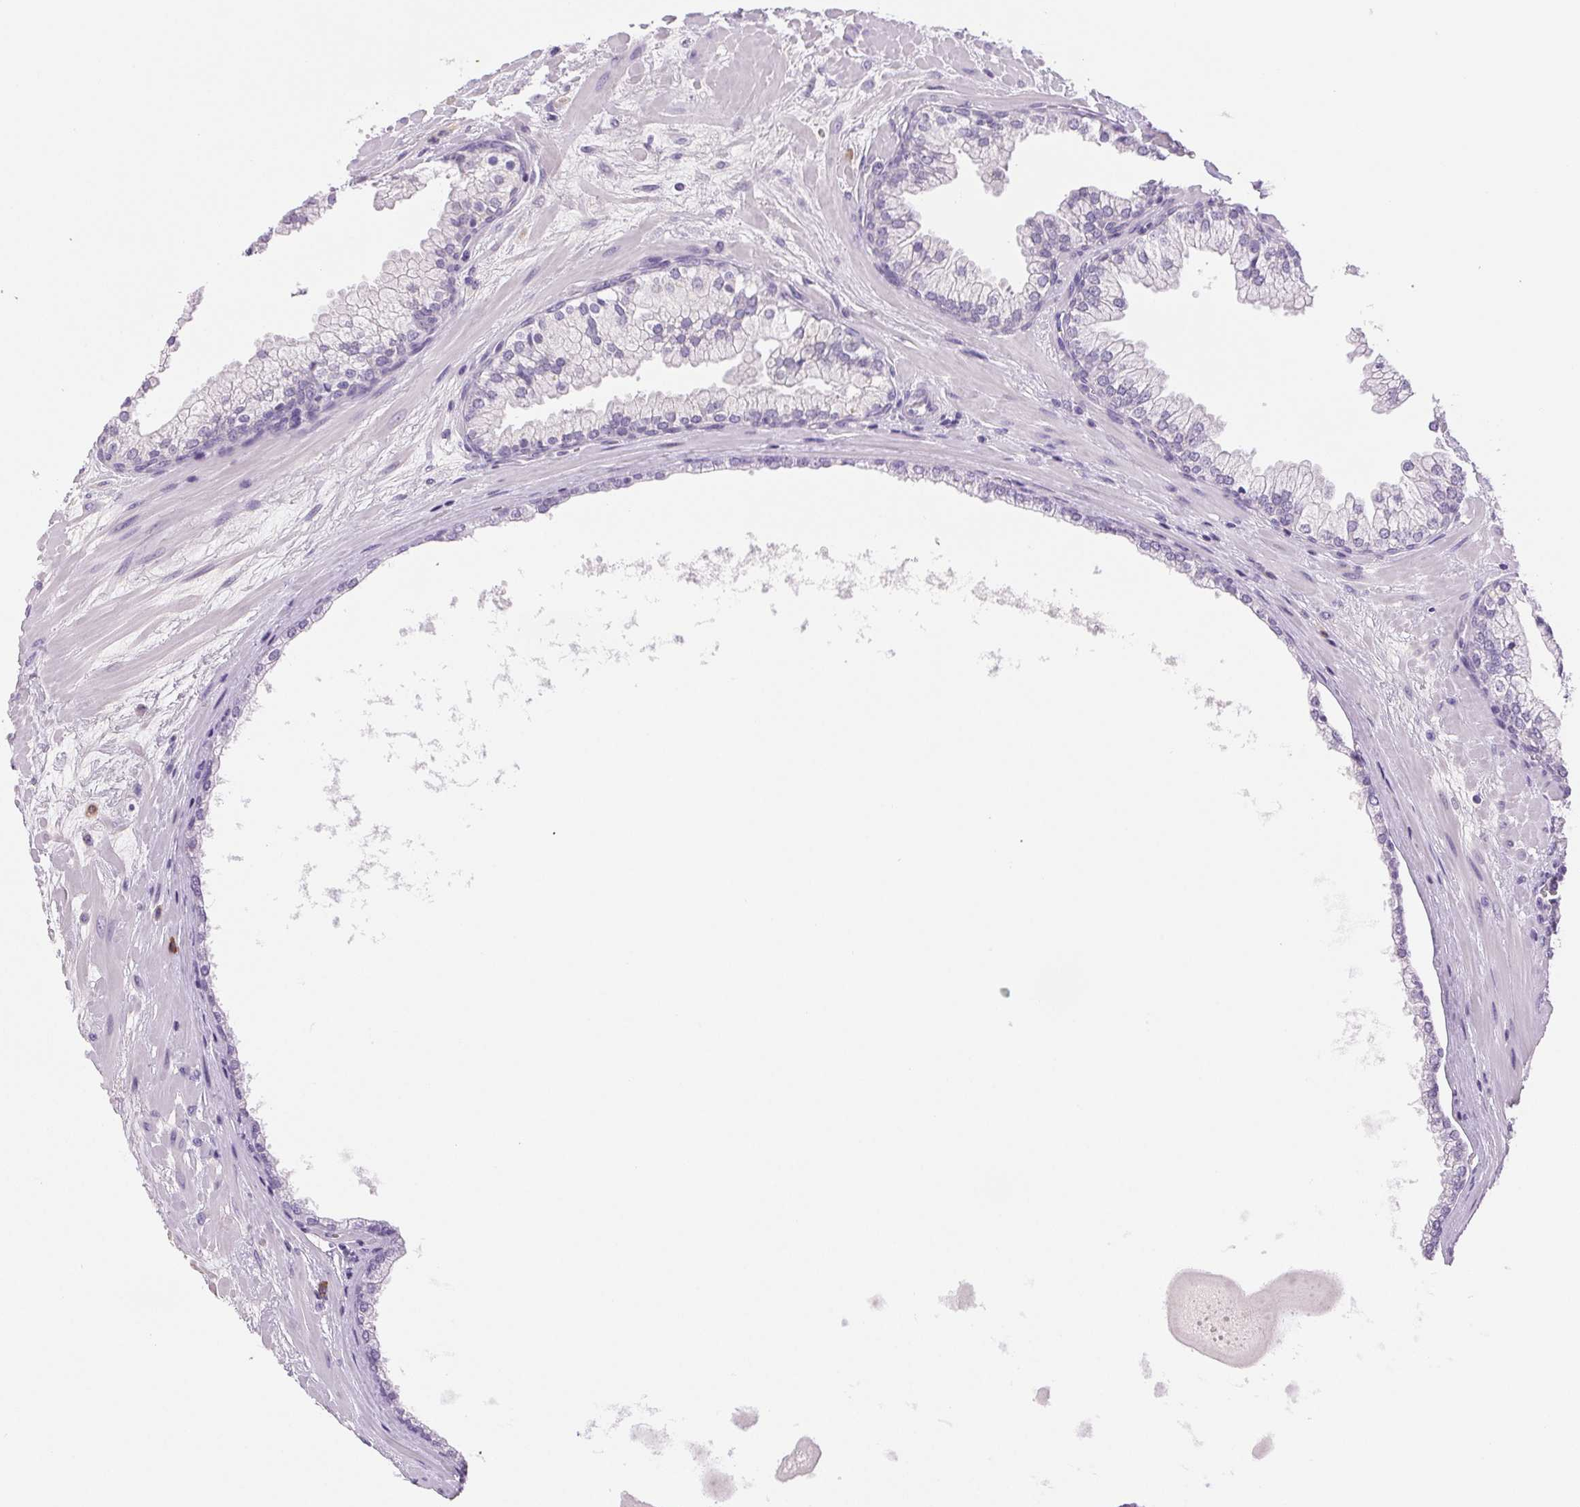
{"staining": {"intensity": "negative", "quantity": "none", "location": "none"}, "tissue": "prostate", "cell_type": "Glandular cells", "image_type": "normal", "snomed": [{"axis": "morphology", "description": "Normal tissue, NOS"}, {"axis": "topography", "description": "Prostate"}, {"axis": "topography", "description": "Peripheral nerve tissue"}], "caption": "This is an immunohistochemistry micrograph of normal prostate. There is no expression in glandular cells.", "gene": "IFIT1B", "patient": {"sex": "male", "age": 61}}